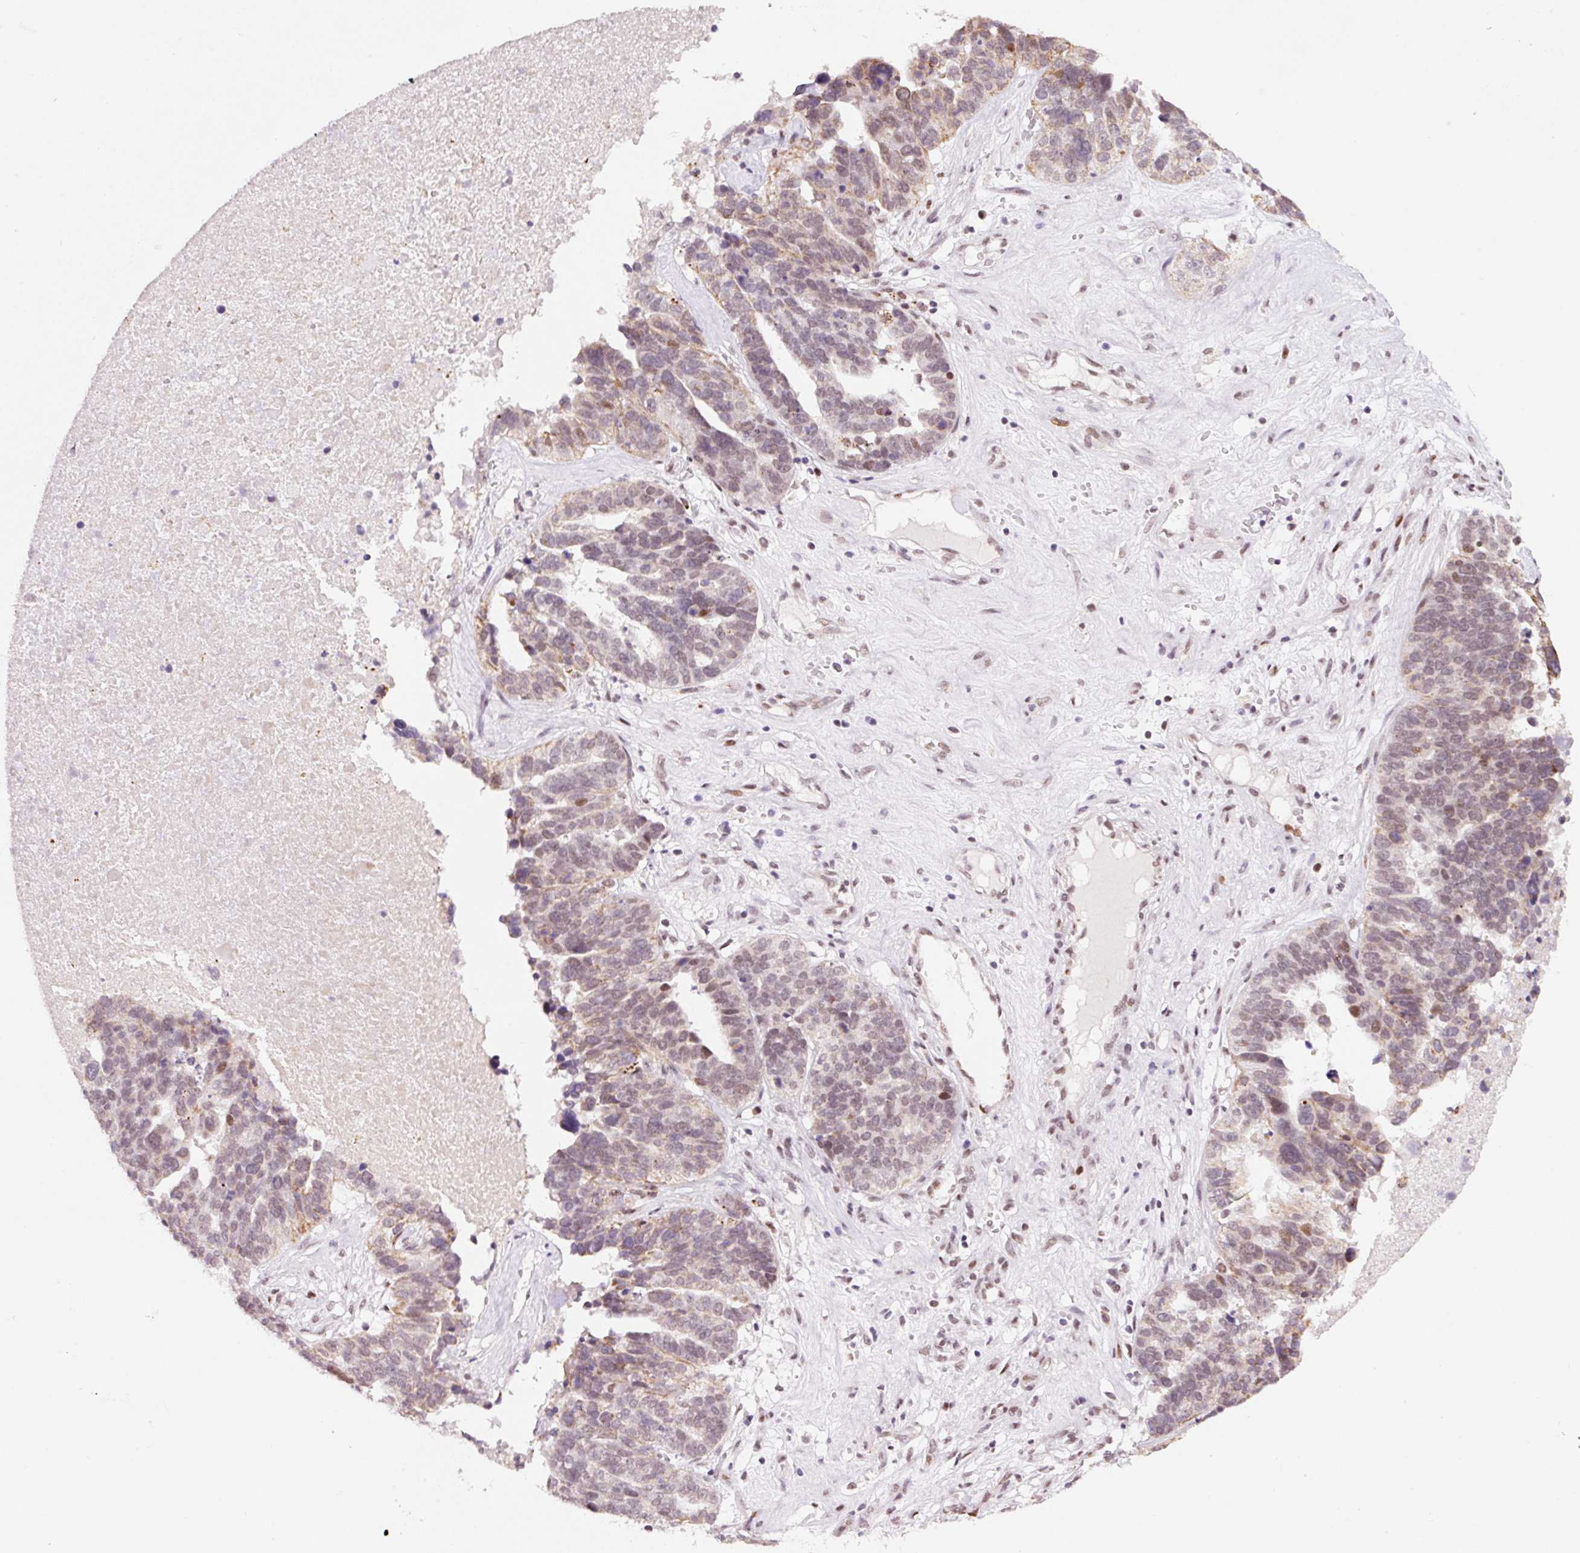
{"staining": {"intensity": "moderate", "quantity": "25%-75%", "location": "nuclear"}, "tissue": "ovarian cancer", "cell_type": "Tumor cells", "image_type": "cancer", "snomed": [{"axis": "morphology", "description": "Cystadenocarcinoma, serous, NOS"}, {"axis": "topography", "description": "Ovary"}], "caption": "Ovarian cancer (serous cystadenocarcinoma) tissue reveals moderate nuclear staining in about 25%-75% of tumor cells", "gene": "CCNL2", "patient": {"sex": "female", "age": 59}}